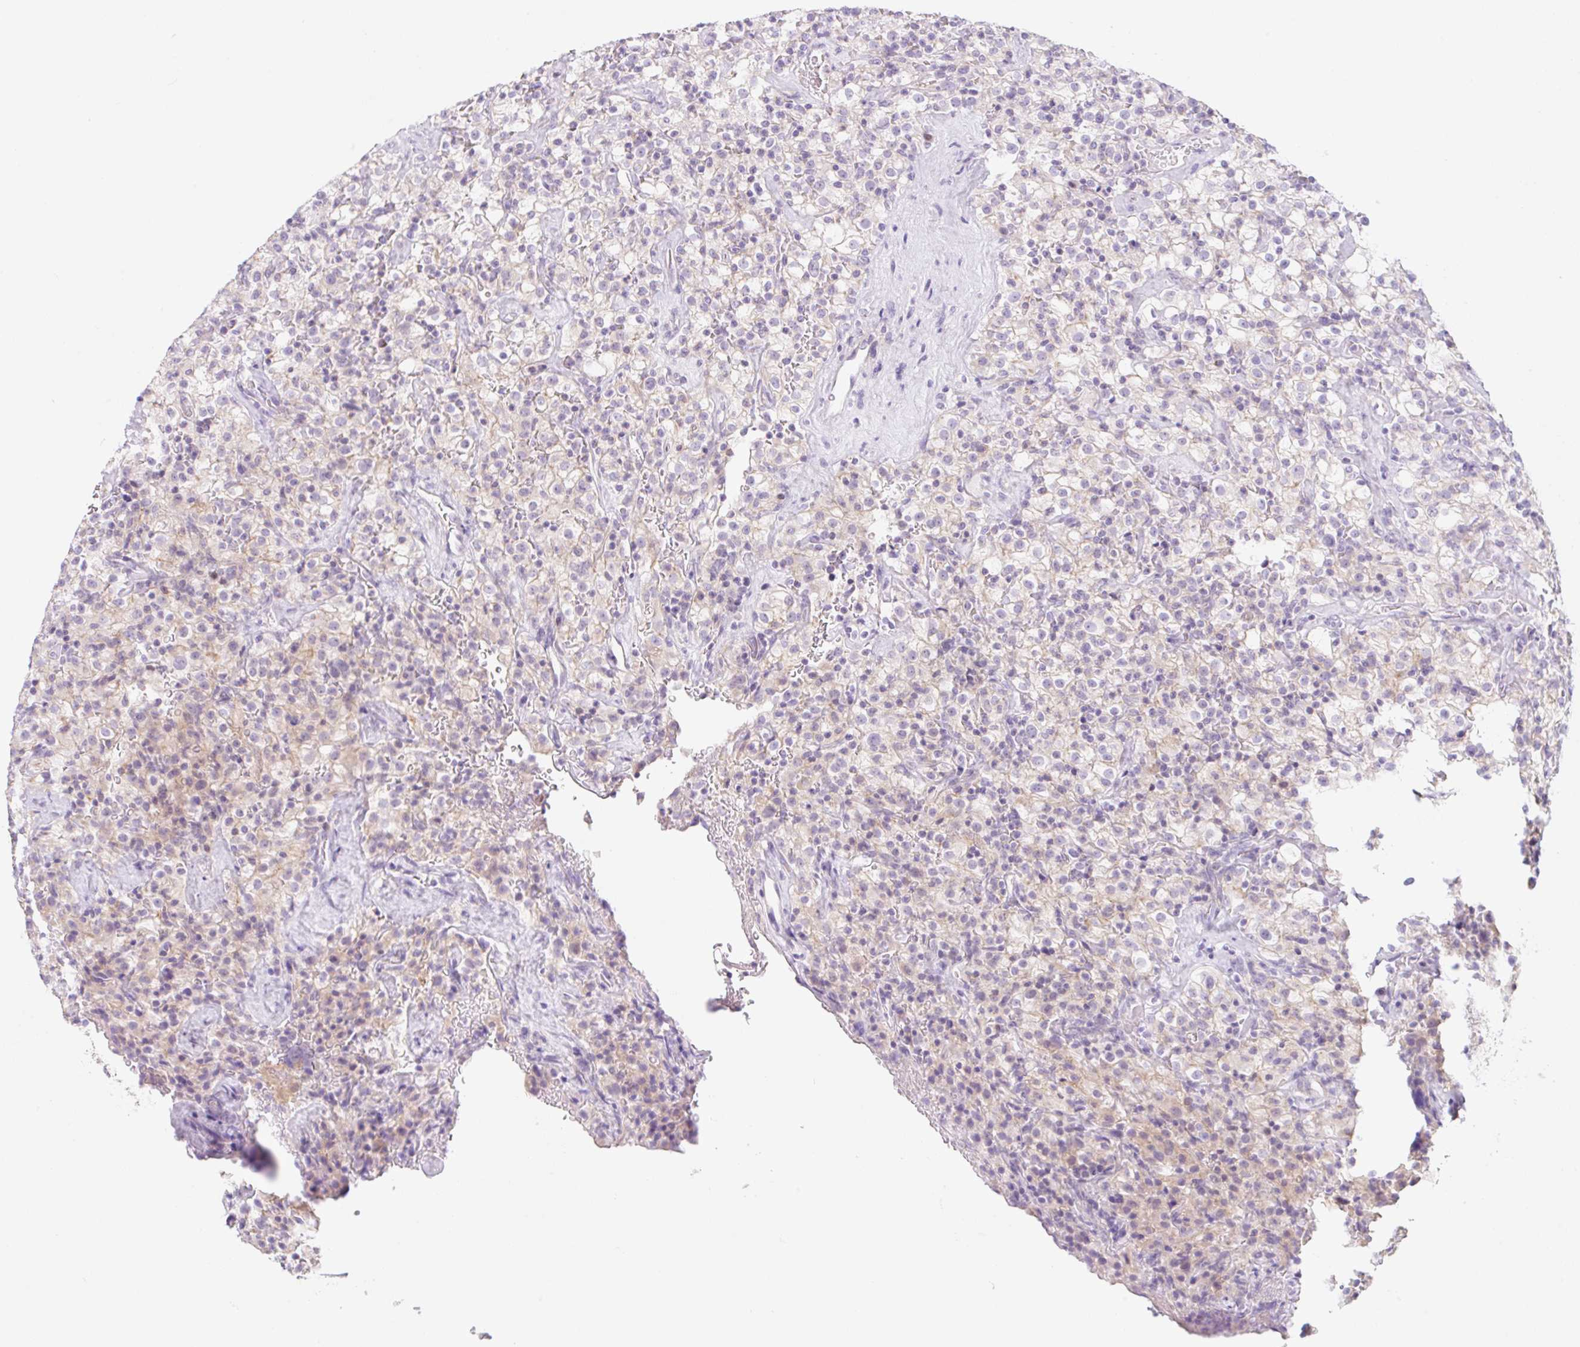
{"staining": {"intensity": "negative", "quantity": "none", "location": "none"}, "tissue": "renal cancer", "cell_type": "Tumor cells", "image_type": "cancer", "snomed": [{"axis": "morphology", "description": "Adenocarcinoma, NOS"}, {"axis": "topography", "description": "Kidney"}], "caption": "Human renal adenocarcinoma stained for a protein using IHC displays no positivity in tumor cells.", "gene": "LYVE1", "patient": {"sex": "female", "age": 74}}